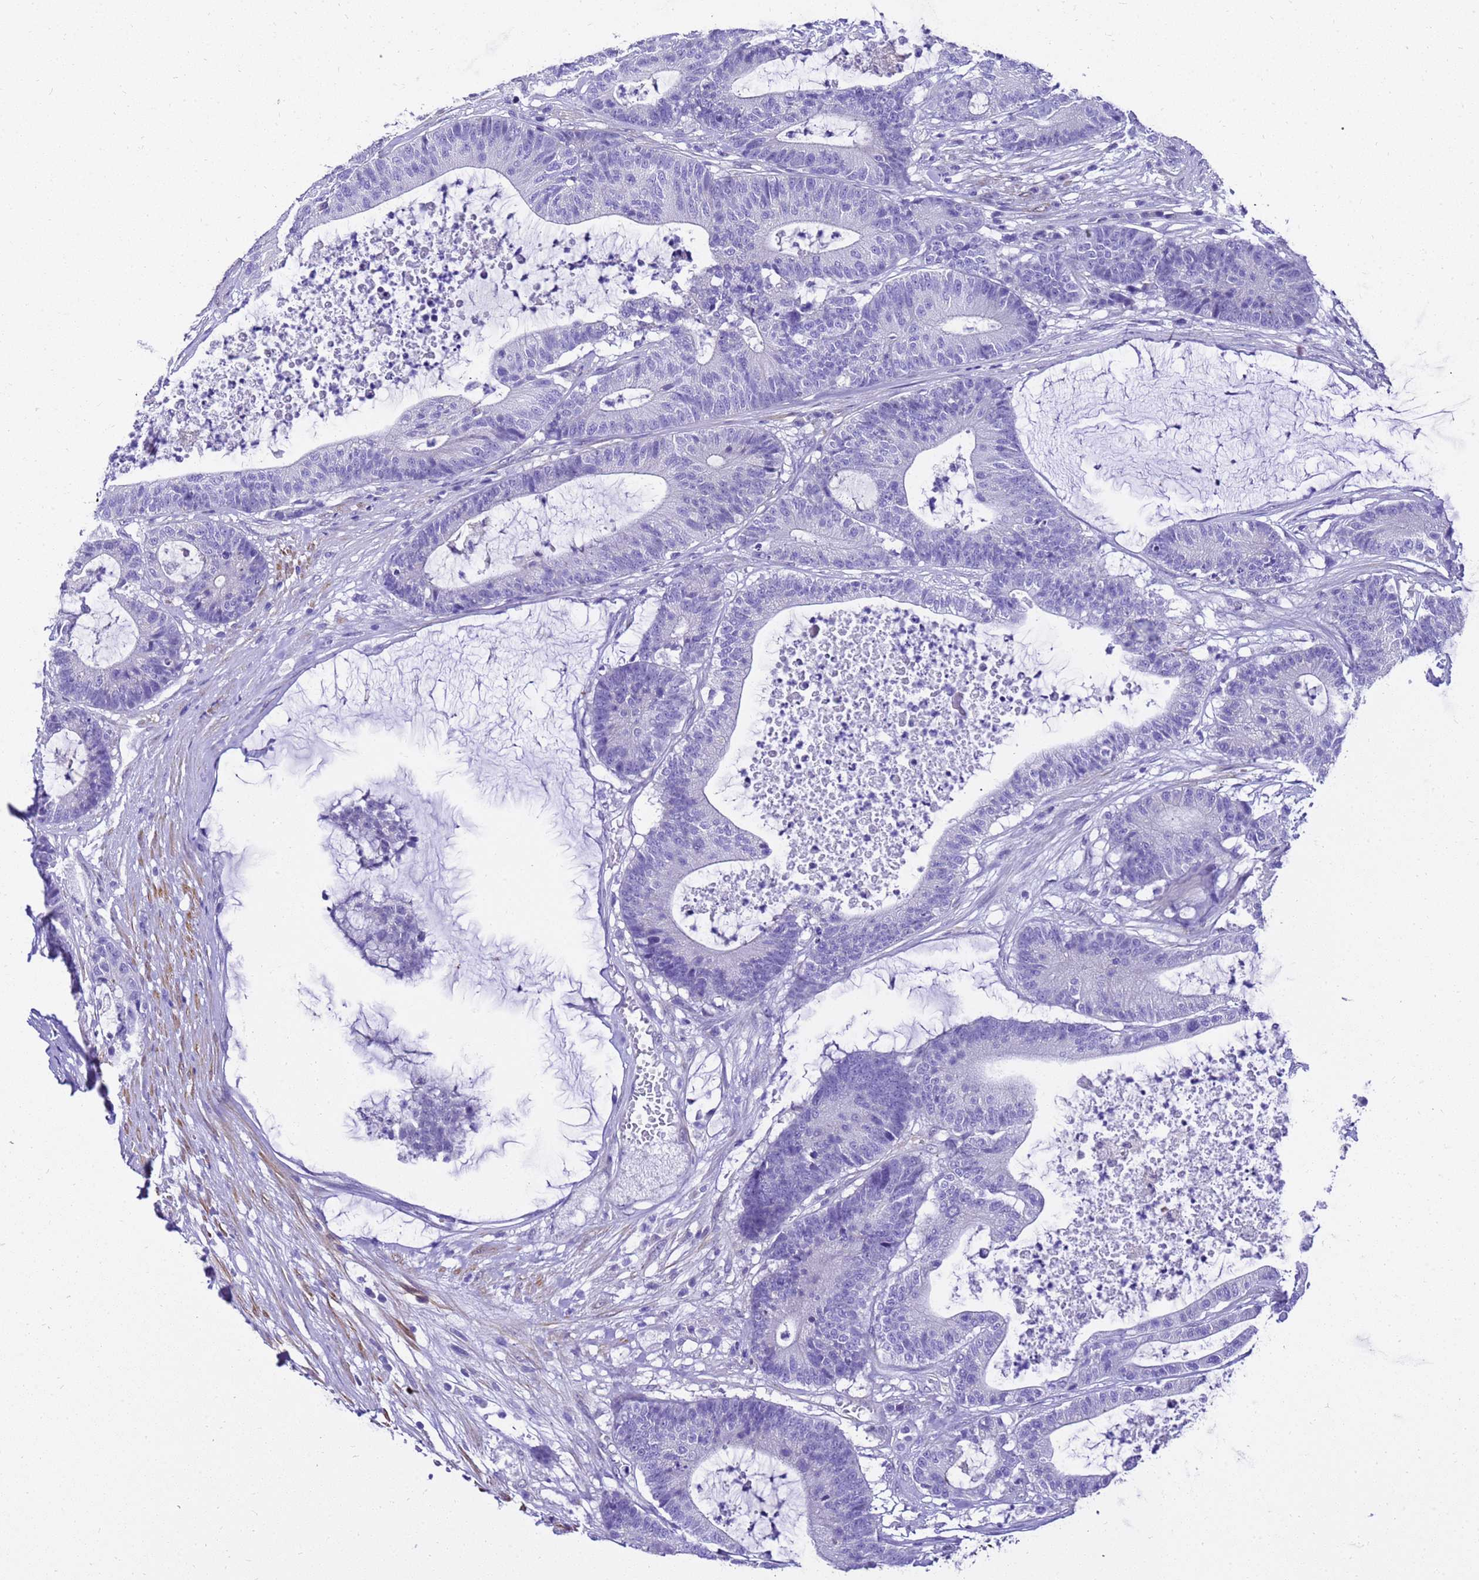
{"staining": {"intensity": "negative", "quantity": "none", "location": "none"}, "tissue": "colorectal cancer", "cell_type": "Tumor cells", "image_type": "cancer", "snomed": [{"axis": "morphology", "description": "Adenocarcinoma, NOS"}, {"axis": "topography", "description": "Colon"}], "caption": "Immunohistochemical staining of adenocarcinoma (colorectal) displays no significant positivity in tumor cells.", "gene": "HSPB6", "patient": {"sex": "female", "age": 84}}